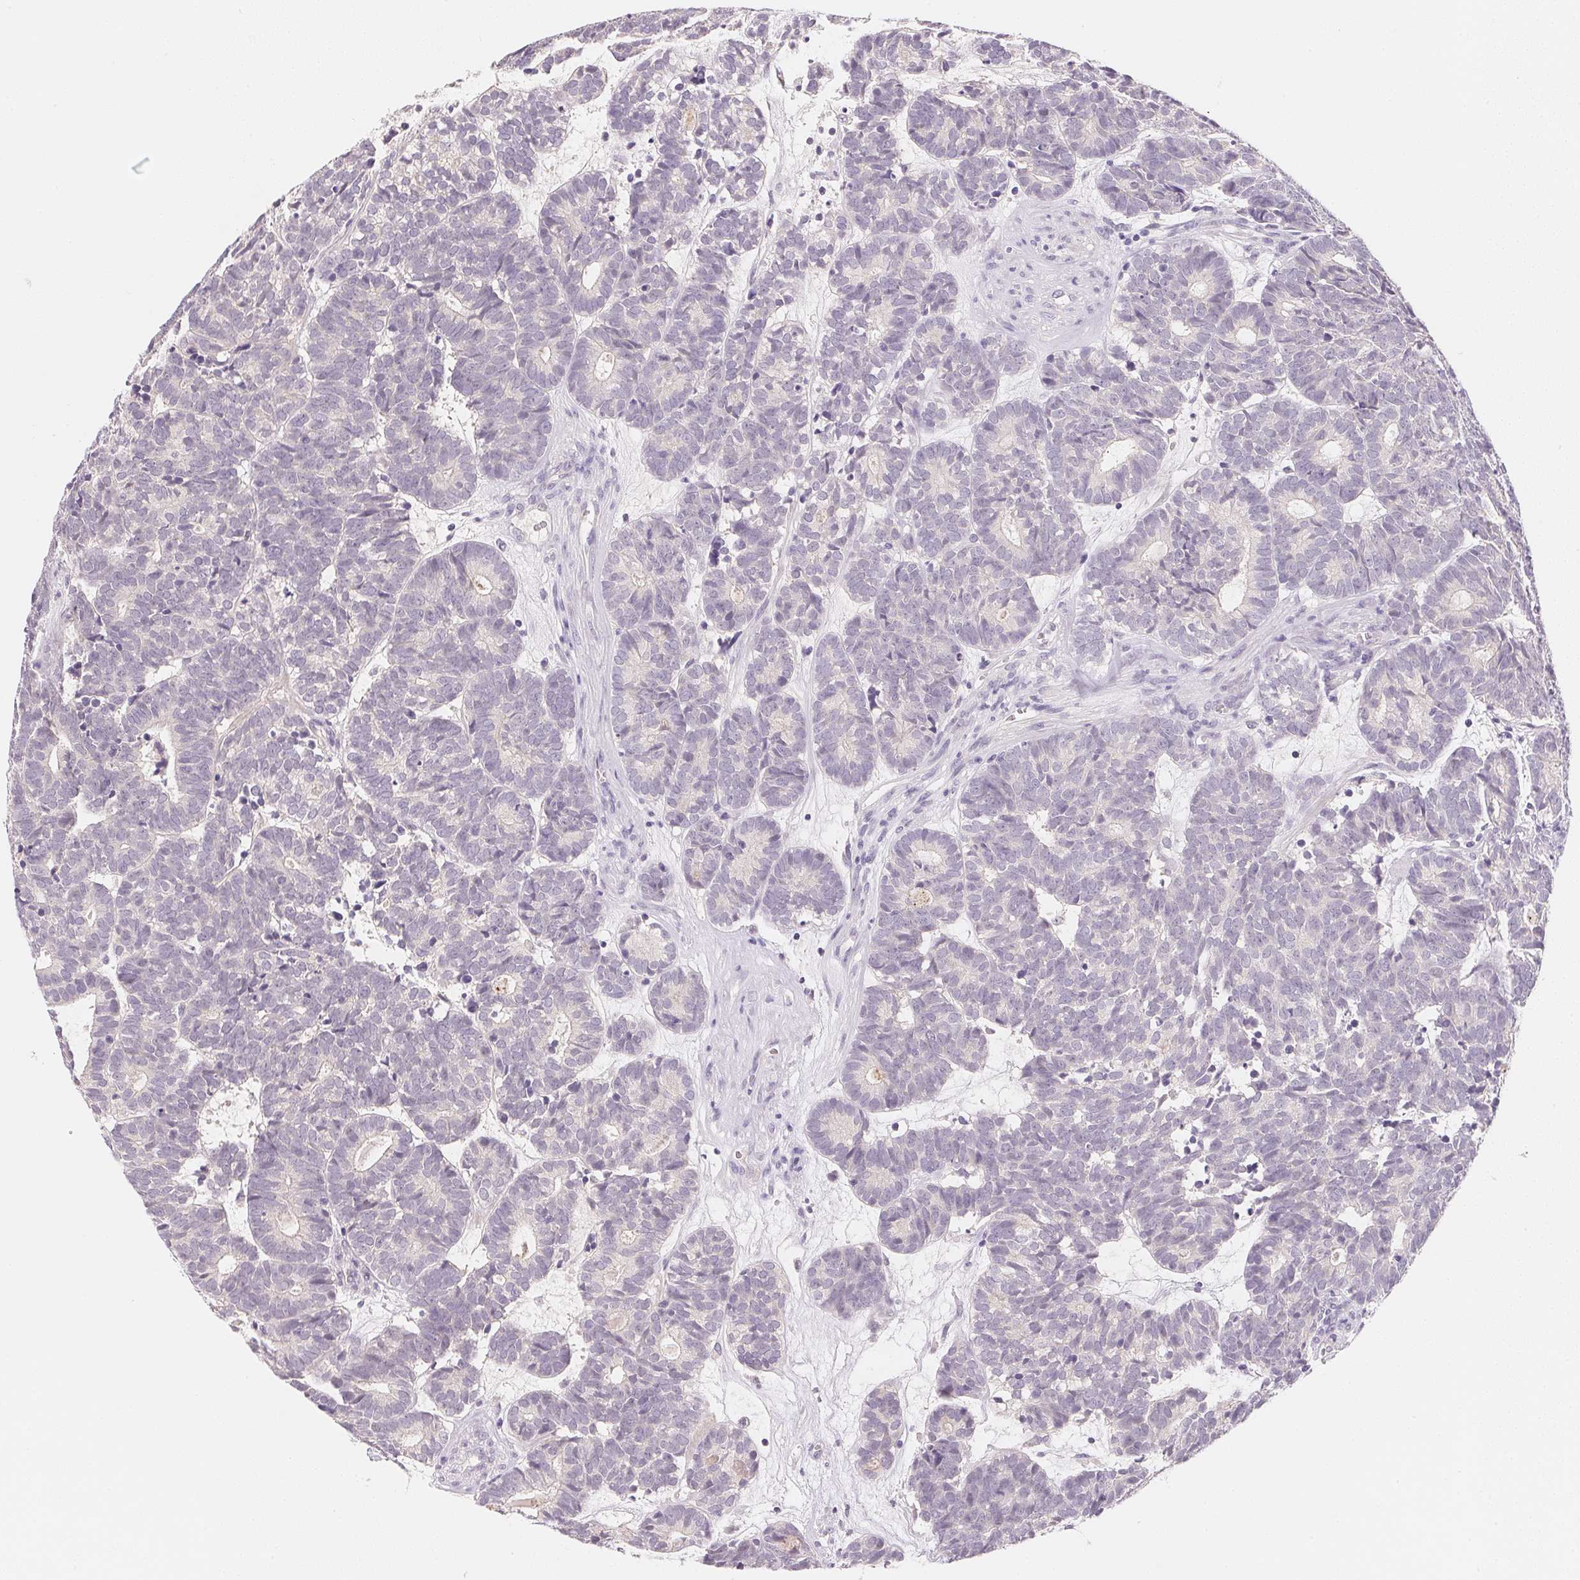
{"staining": {"intensity": "negative", "quantity": "none", "location": "none"}, "tissue": "head and neck cancer", "cell_type": "Tumor cells", "image_type": "cancer", "snomed": [{"axis": "morphology", "description": "Adenocarcinoma, NOS"}, {"axis": "topography", "description": "Head-Neck"}], "caption": "This is an IHC image of head and neck adenocarcinoma. There is no staining in tumor cells.", "gene": "MCOLN3", "patient": {"sex": "female", "age": 81}}